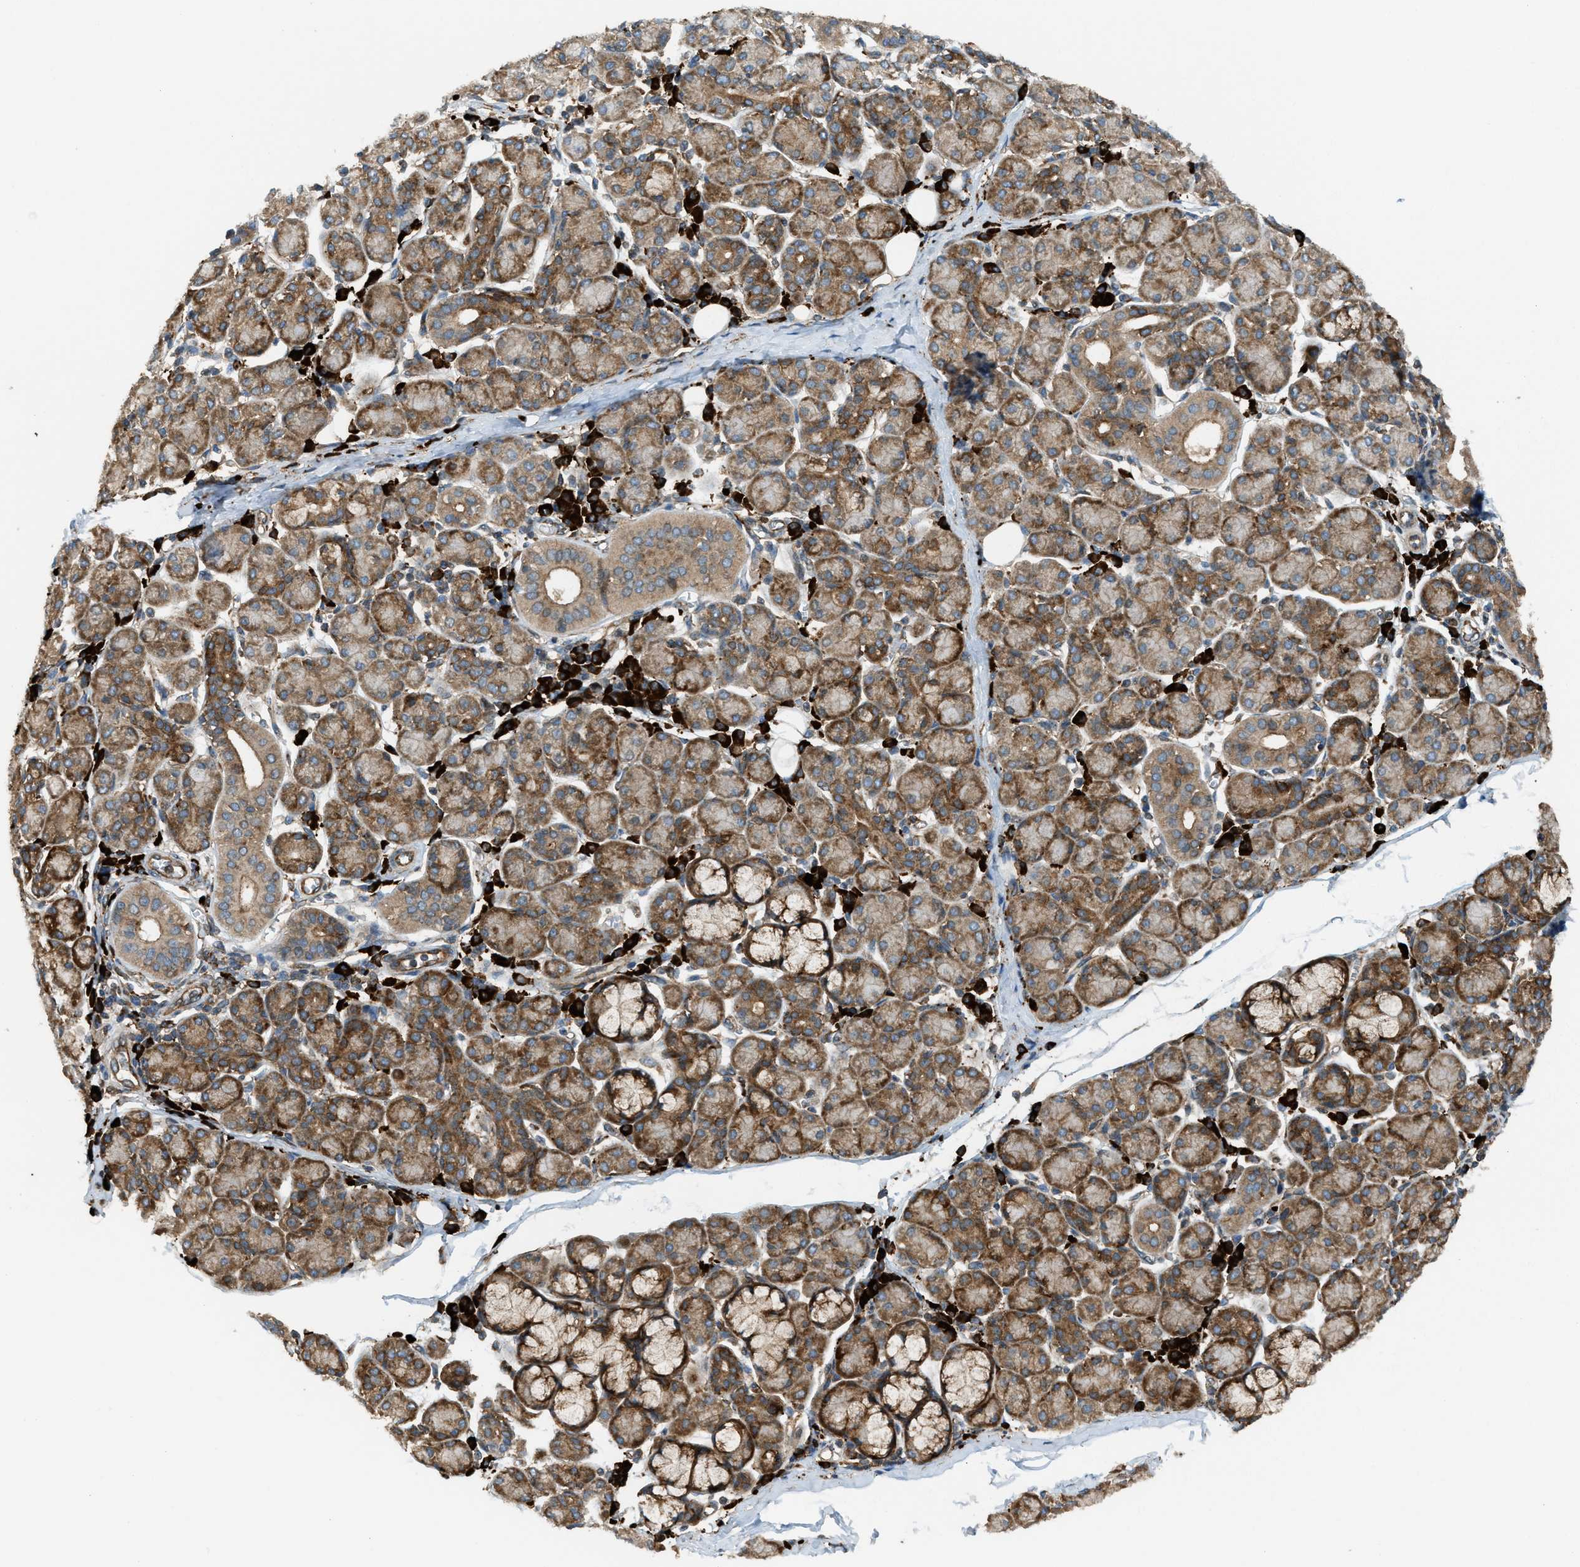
{"staining": {"intensity": "moderate", "quantity": ">75%", "location": "cytoplasmic/membranous"}, "tissue": "salivary gland", "cell_type": "Glandular cells", "image_type": "normal", "snomed": [{"axis": "morphology", "description": "Normal tissue, NOS"}, {"axis": "morphology", "description": "Inflammation, NOS"}, {"axis": "topography", "description": "Lymph node"}, {"axis": "topography", "description": "Salivary gland"}], "caption": "About >75% of glandular cells in unremarkable human salivary gland show moderate cytoplasmic/membranous protein staining as visualized by brown immunohistochemical staining.", "gene": "BAIAP2L1", "patient": {"sex": "male", "age": 3}}